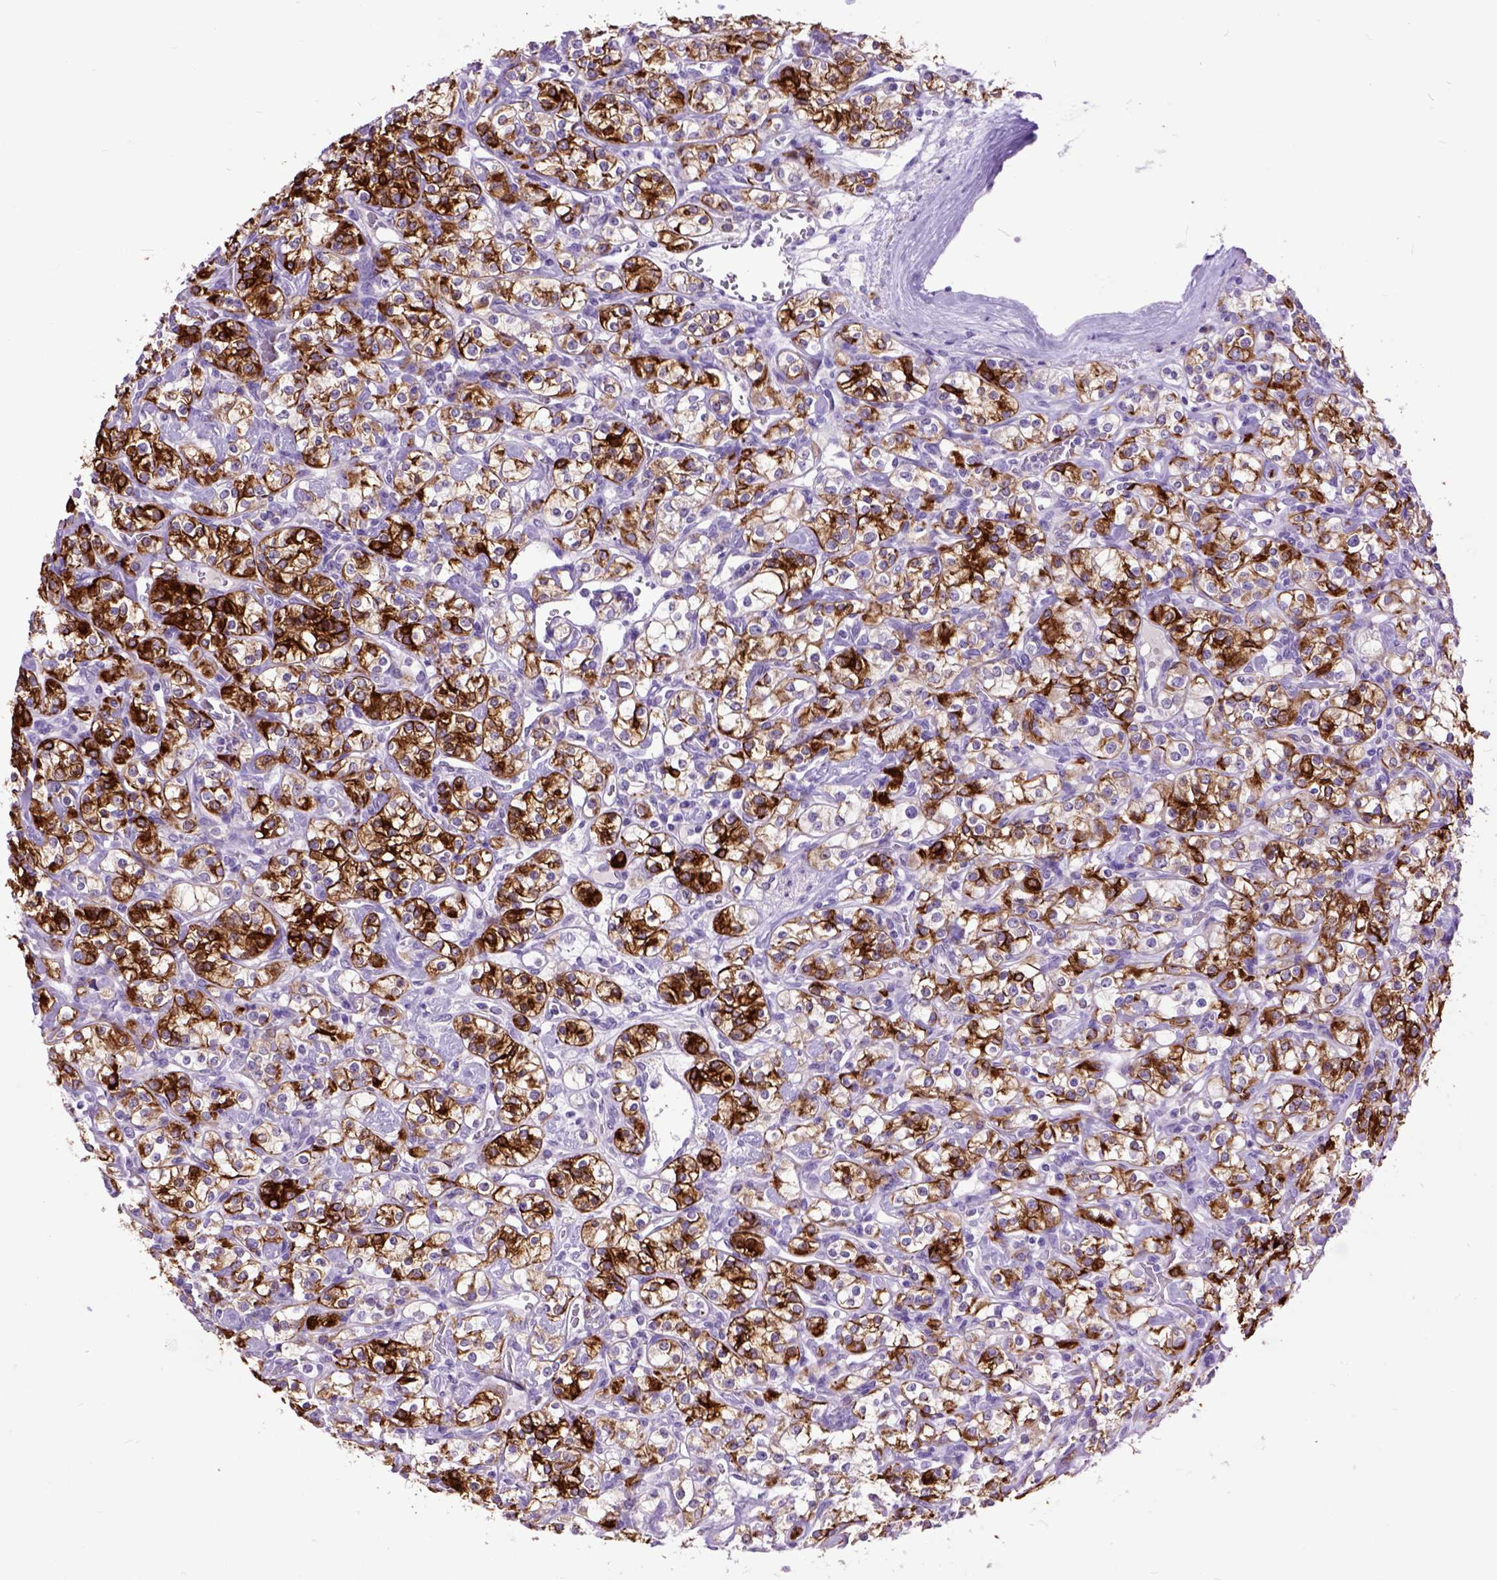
{"staining": {"intensity": "strong", "quantity": ">75%", "location": "cytoplasmic/membranous"}, "tissue": "renal cancer", "cell_type": "Tumor cells", "image_type": "cancer", "snomed": [{"axis": "morphology", "description": "Adenocarcinoma, NOS"}, {"axis": "topography", "description": "Kidney"}], "caption": "DAB immunohistochemical staining of human renal cancer (adenocarcinoma) reveals strong cytoplasmic/membranous protein staining in about >75% of tumor cells.", "gene": "RAB25", "patient": {"sex": "male", "age": 77}}